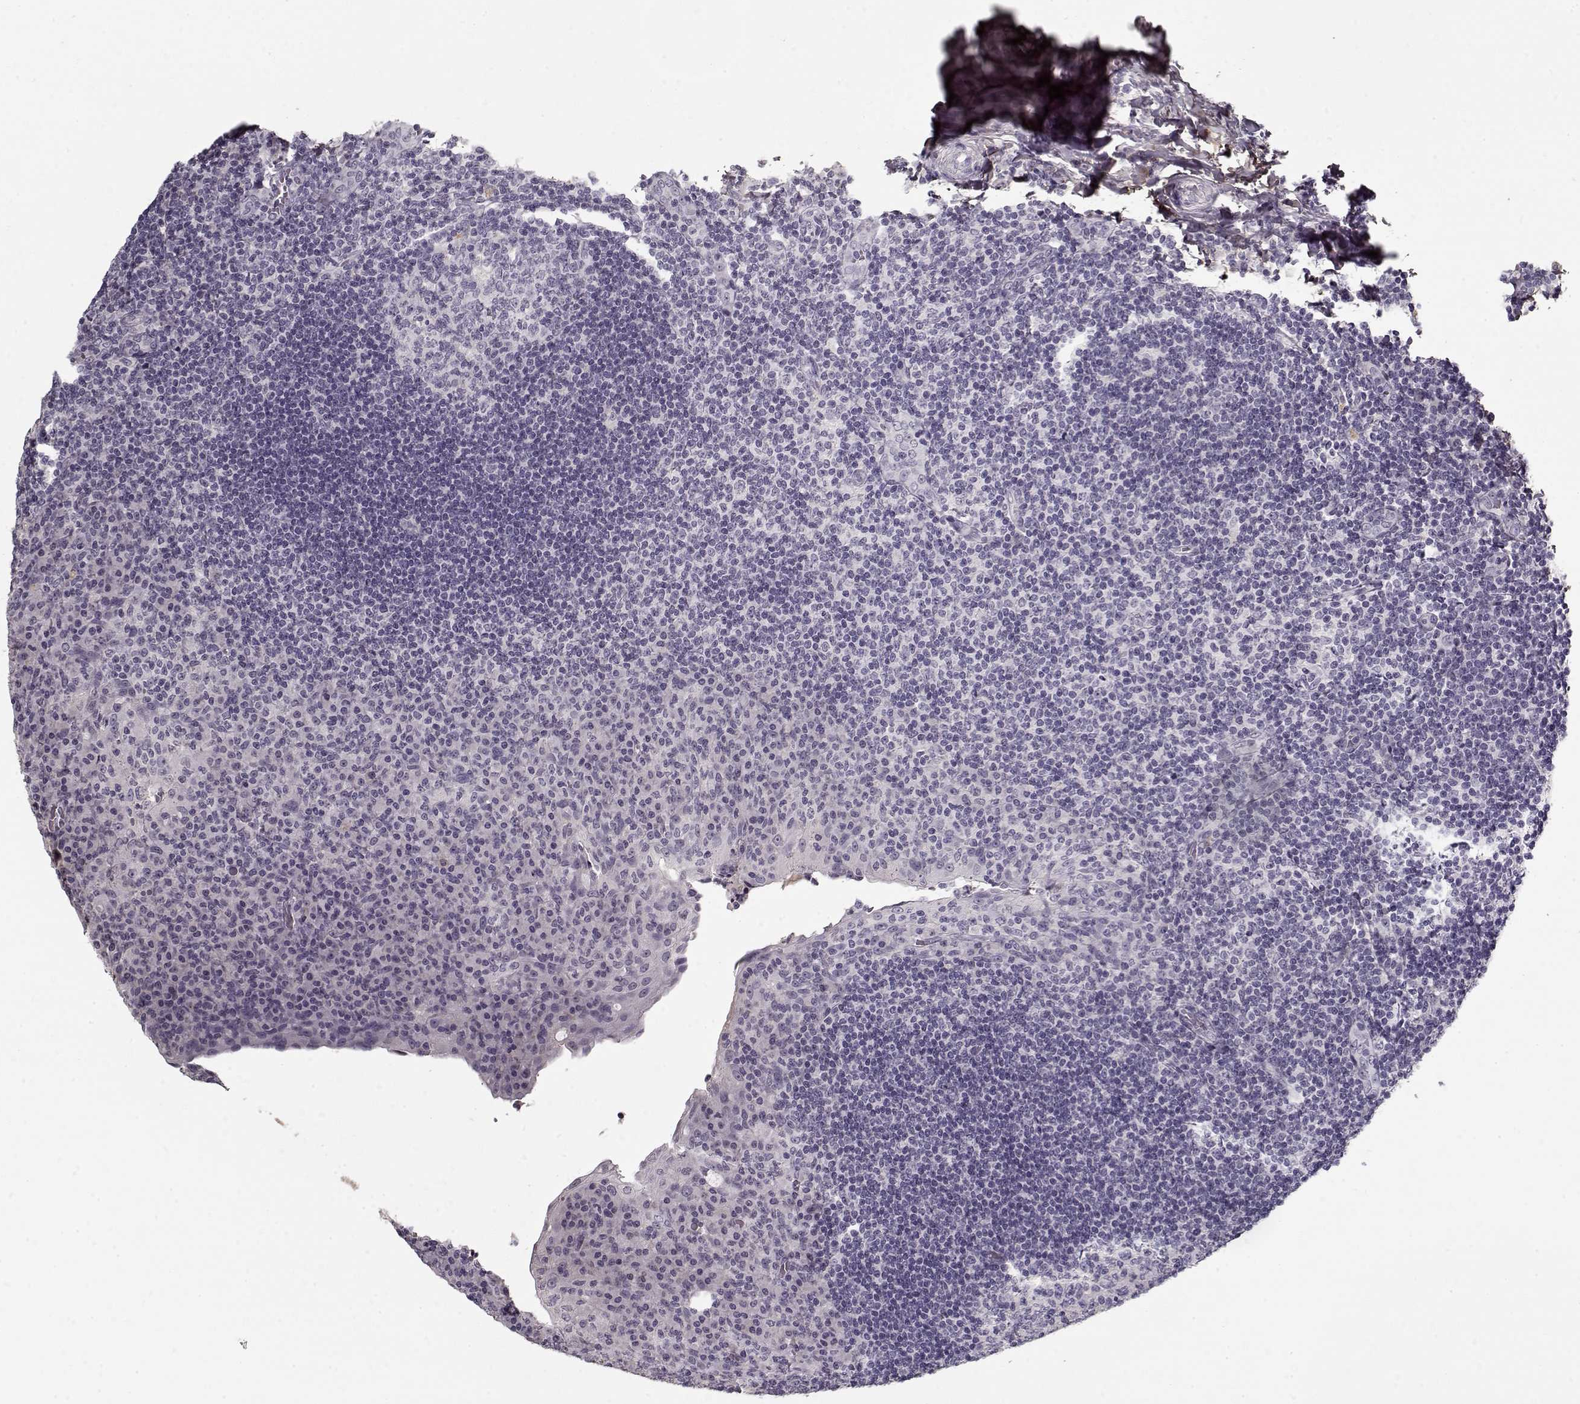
{"staining": {"intensity": "negative", "quantity": "none", "location": "none"}, "tissue": "tonsil", "cell_type": "Germinal center cells", "image_type": "normal", "snomed": [{"axis": "morphology", "description": "Normal tissue, NOS"}, {"axis": "topography", "description": "Tonsil"}], "caption": "Human tonsil stained for a protein using immunohistochemistry exhibits no staining in germinal center cells.", "gene": "LUM", "patient": {"sex": "male", "age": 17}}